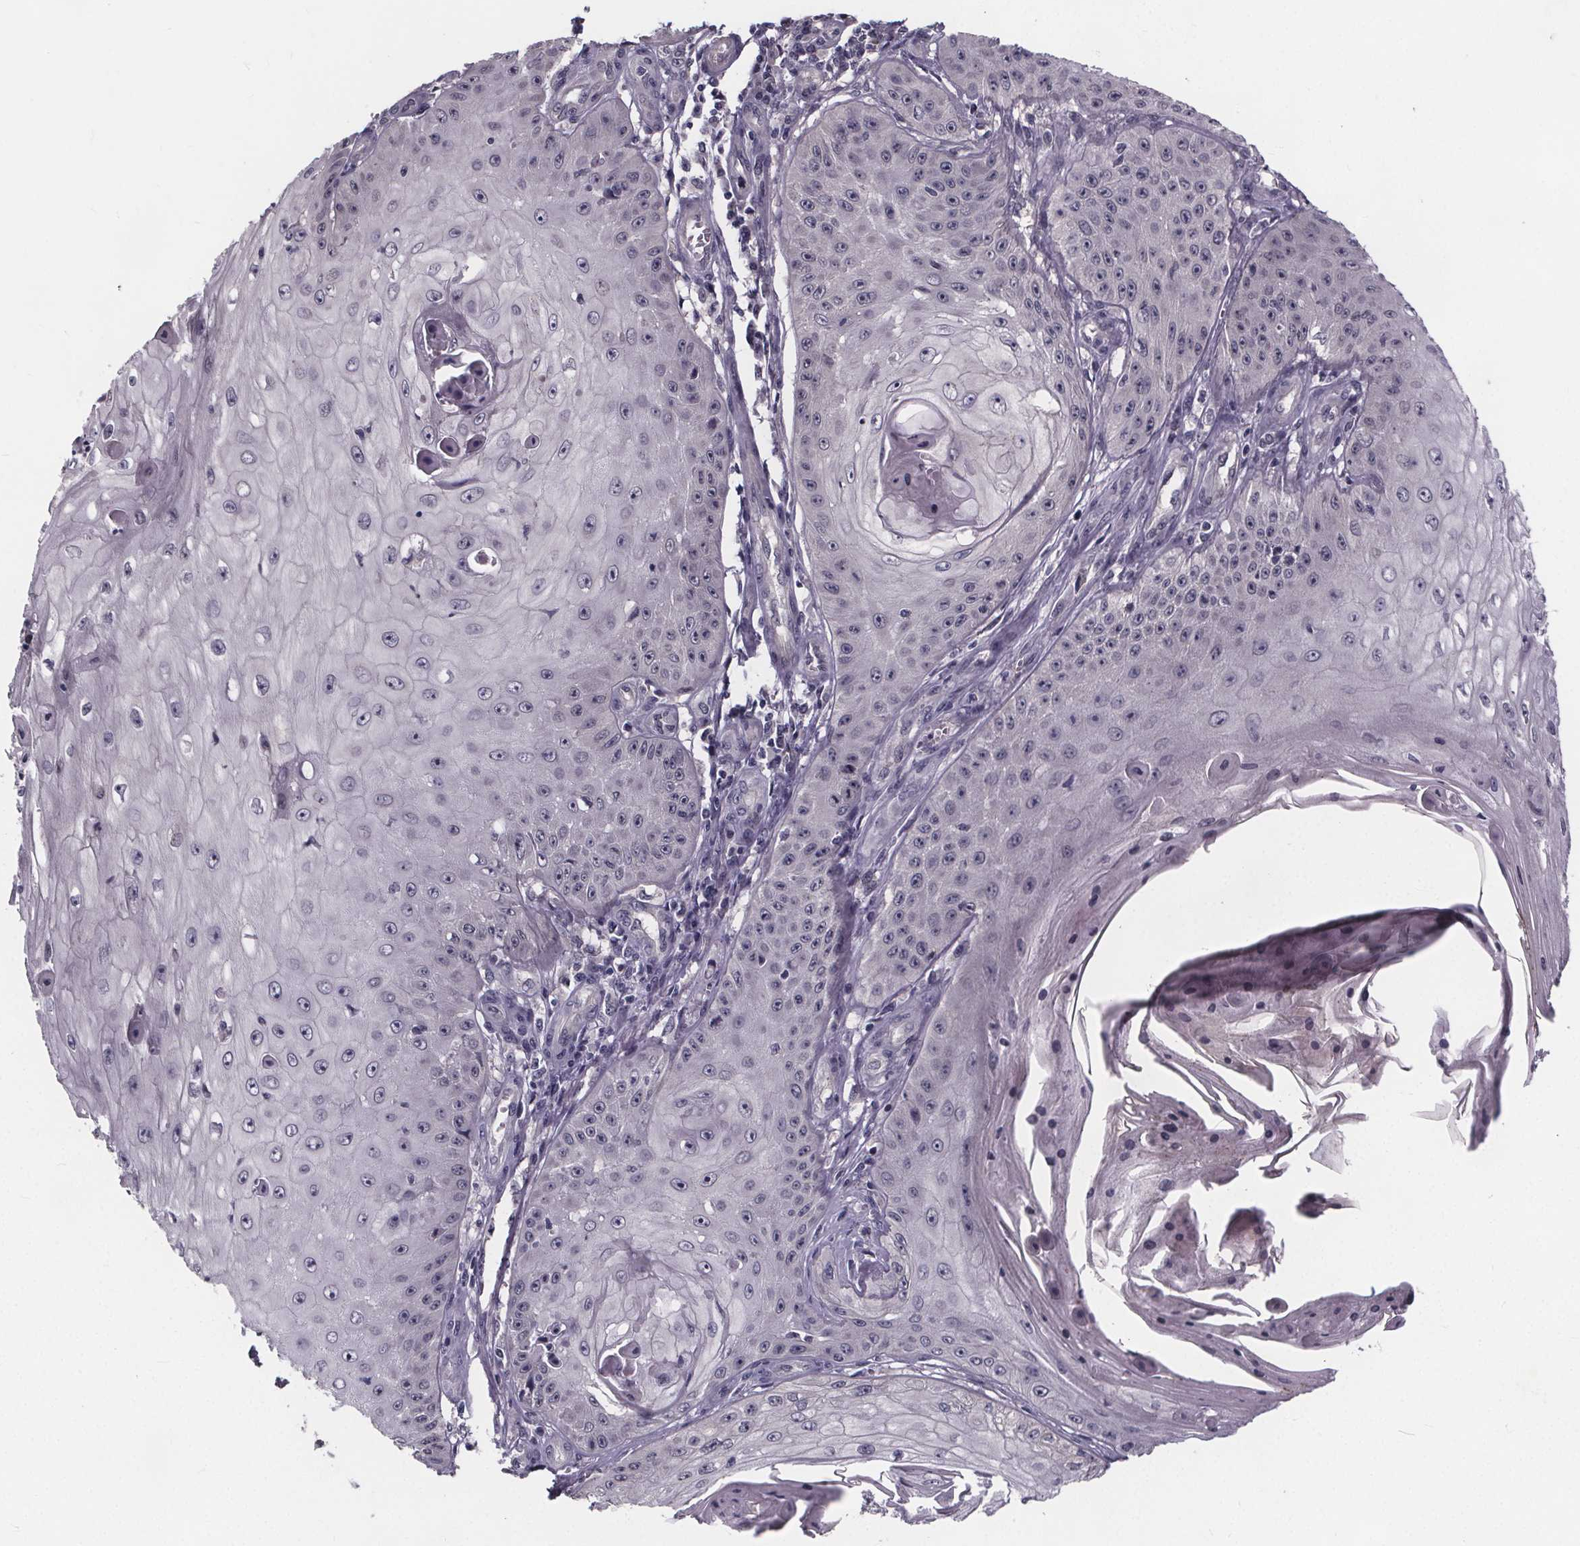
{"staining": {"intensity": "negative", "quantity": "none", "location": "none"}, "tissue": "skin cancer", "cell_type": "Tumor cells", "image_type": "cancer", "snomed": [{"axis": "morphology", "description": "Squamous cell carcinoma, NOS"}, {"axis": "topography", "description": "Skin"}], "caption": "High power microscopy photomicrograph of an immunohistochemistry (IHC) histopathology image of squamous cell carcinoma (skin), revealing no significant staining in tumor cells. Brightfield microscopy of immunohistochemistry (IHC) stained with DAB (3,3'-diaminobenzidine) (brown) and hematoxylin (blue), captured at high magnification.", "gene": "FAM181B", "patient": {"sex": "male", "age": 70}}